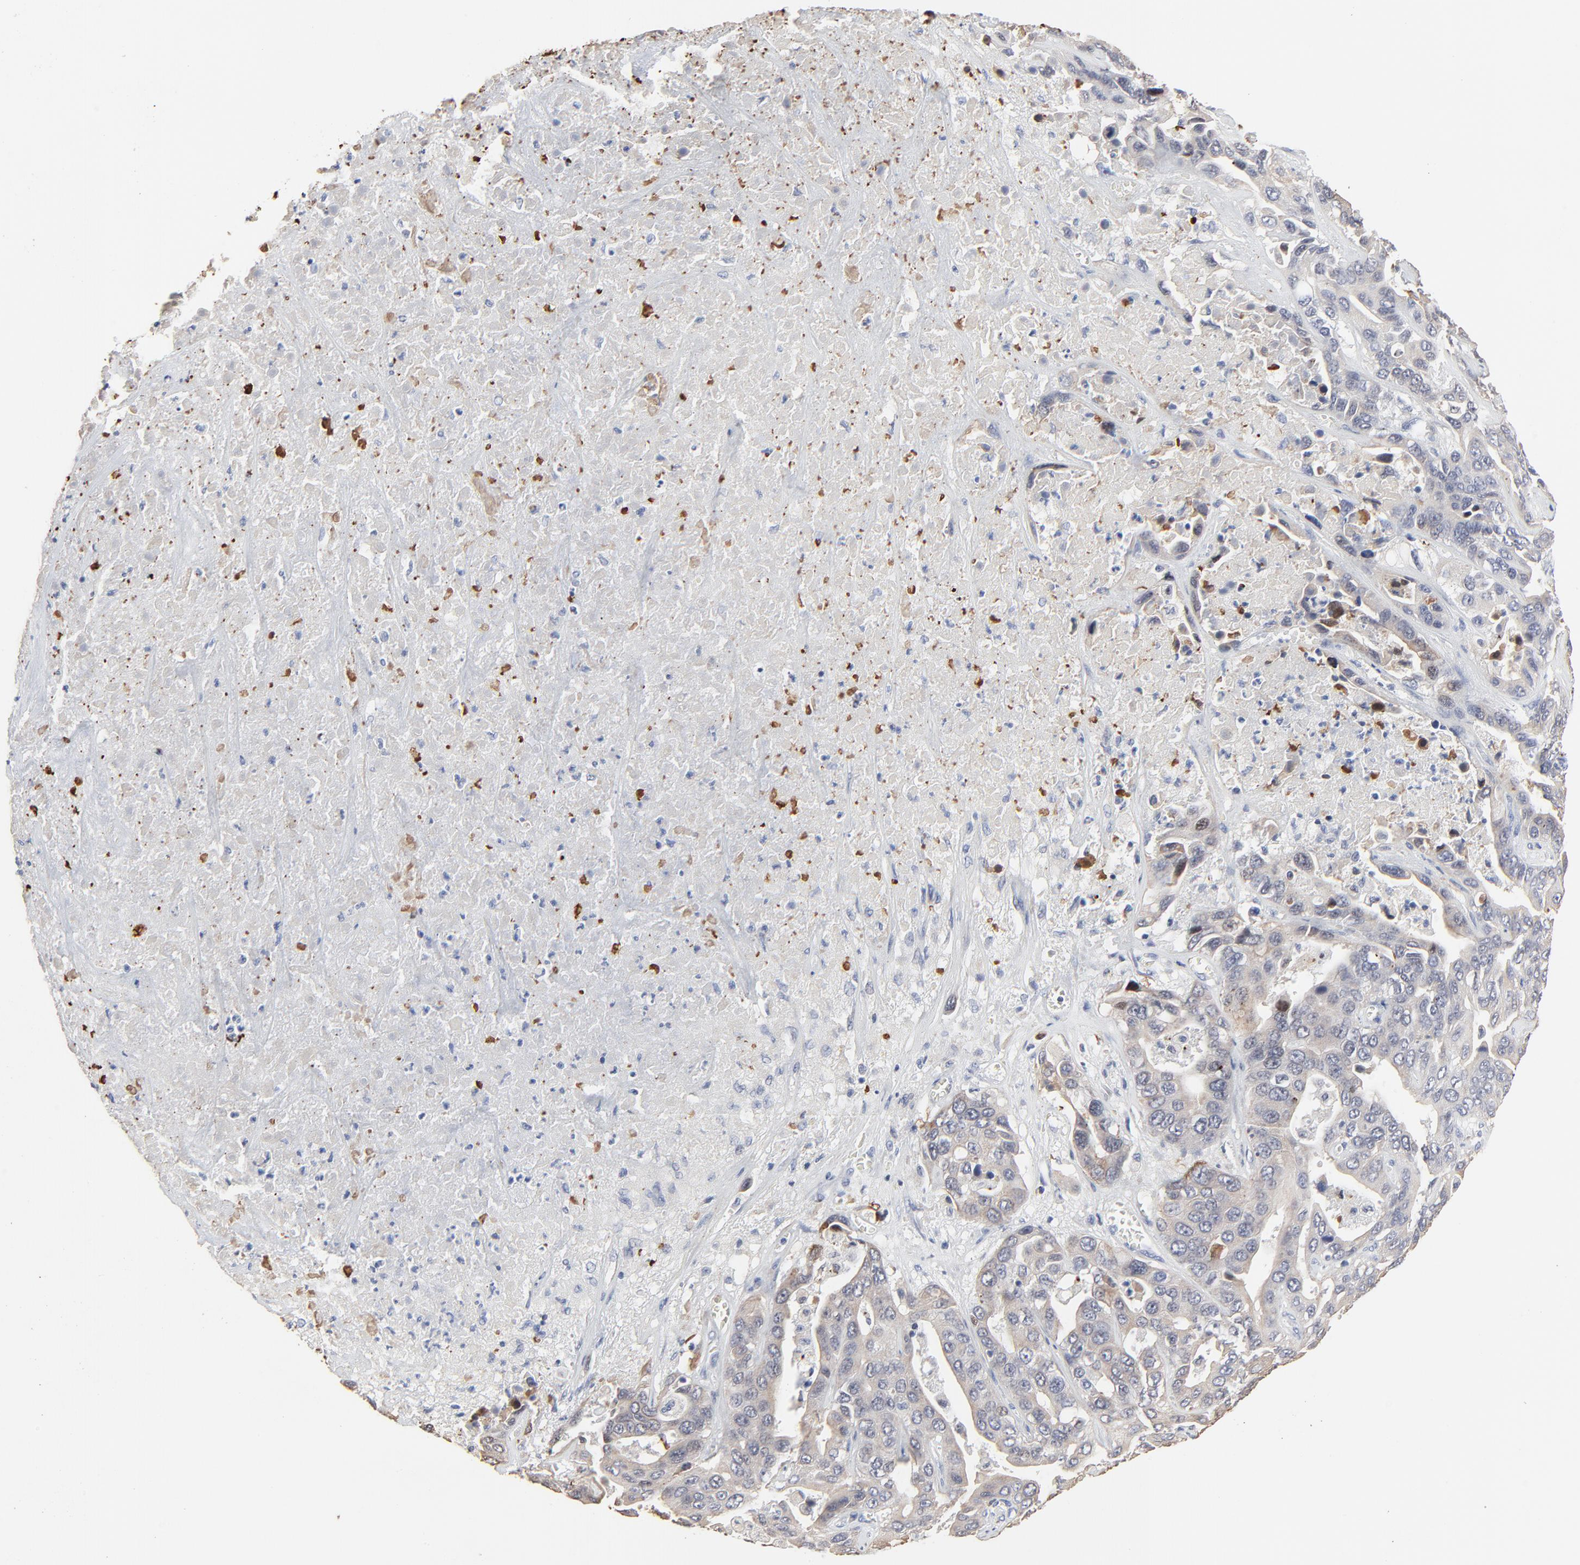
{"staining": {"intensity": "weak", "quantity": "<25%", "location": "cytoplasmic/membranous"}, "tissue": "liver cancer", "cell_type": "Tumor cells", "image_type": "cancer", "snomed": [{"axis": "morphology", "description": "Cholangiocarcinoma"}, {"axis": "topography", "description": "Liver"}], "caption": "Liver cancer (cholangiocarcinoma) stained for a protein using IHC exhibits no expression tumor cells.", "gene": "LNX1", "patient": {"sex": "female", "age": 52}}